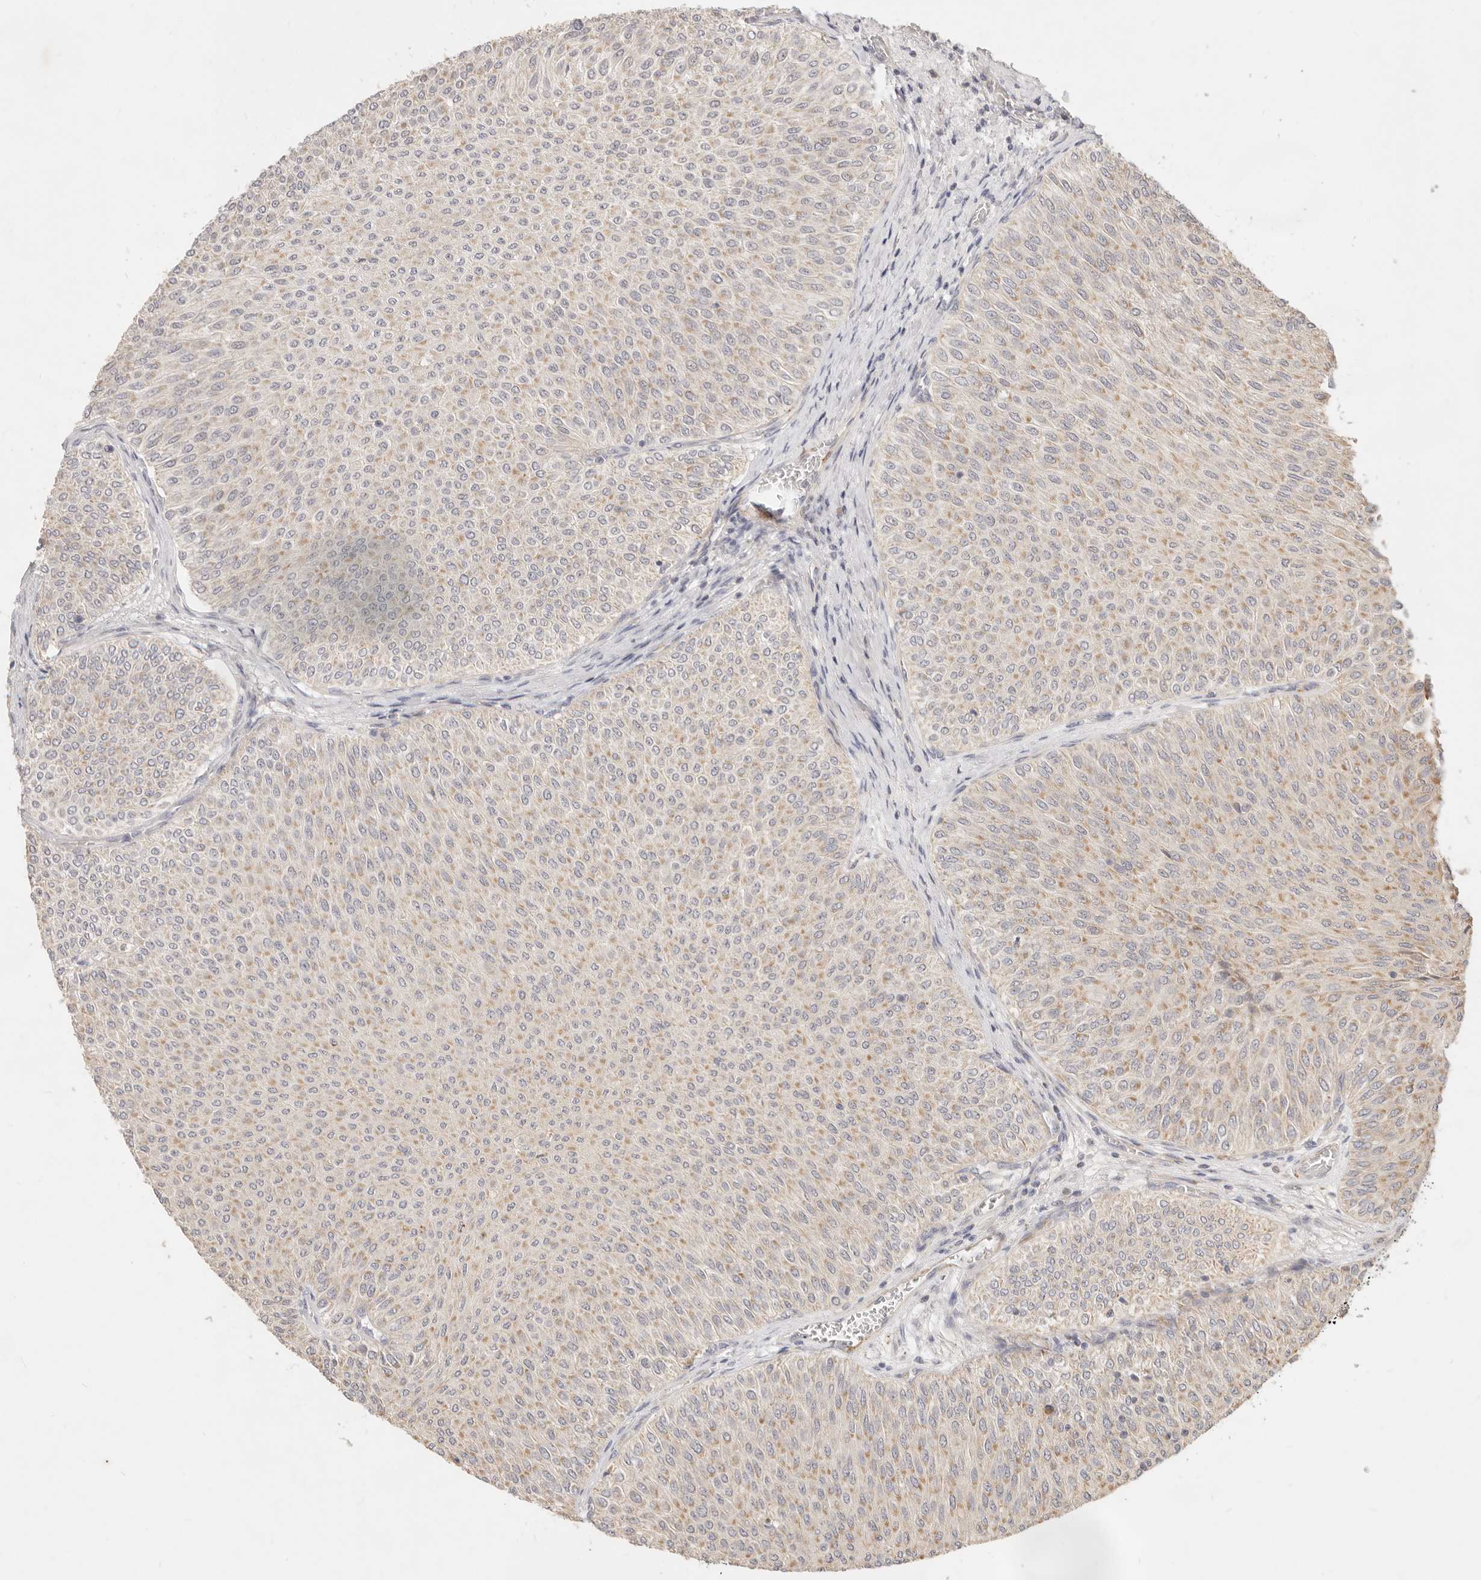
{"staining": {"intensity": "moderate", "quantity": "25%-75%", "location": "cytoplasmic/membranous"}, "tissue": "urothelial cancer", "cell_type": "Tumor cells", "image_type": "cancer", "snomed": [{"axis": "morphology", "description": "Urothelial carcinoma, Low grade"}, {"axis": "topography", "description": "Urinary bladder"}], "caption": "The photomicrograph displays a brown stain indicating the presence of a protein in the cytoplasmic/membranous of tumor cells in low-grade urothelial carcinoma.", "gene": "RUBCNL", "patient": {"sex": "male", "age": 78}}